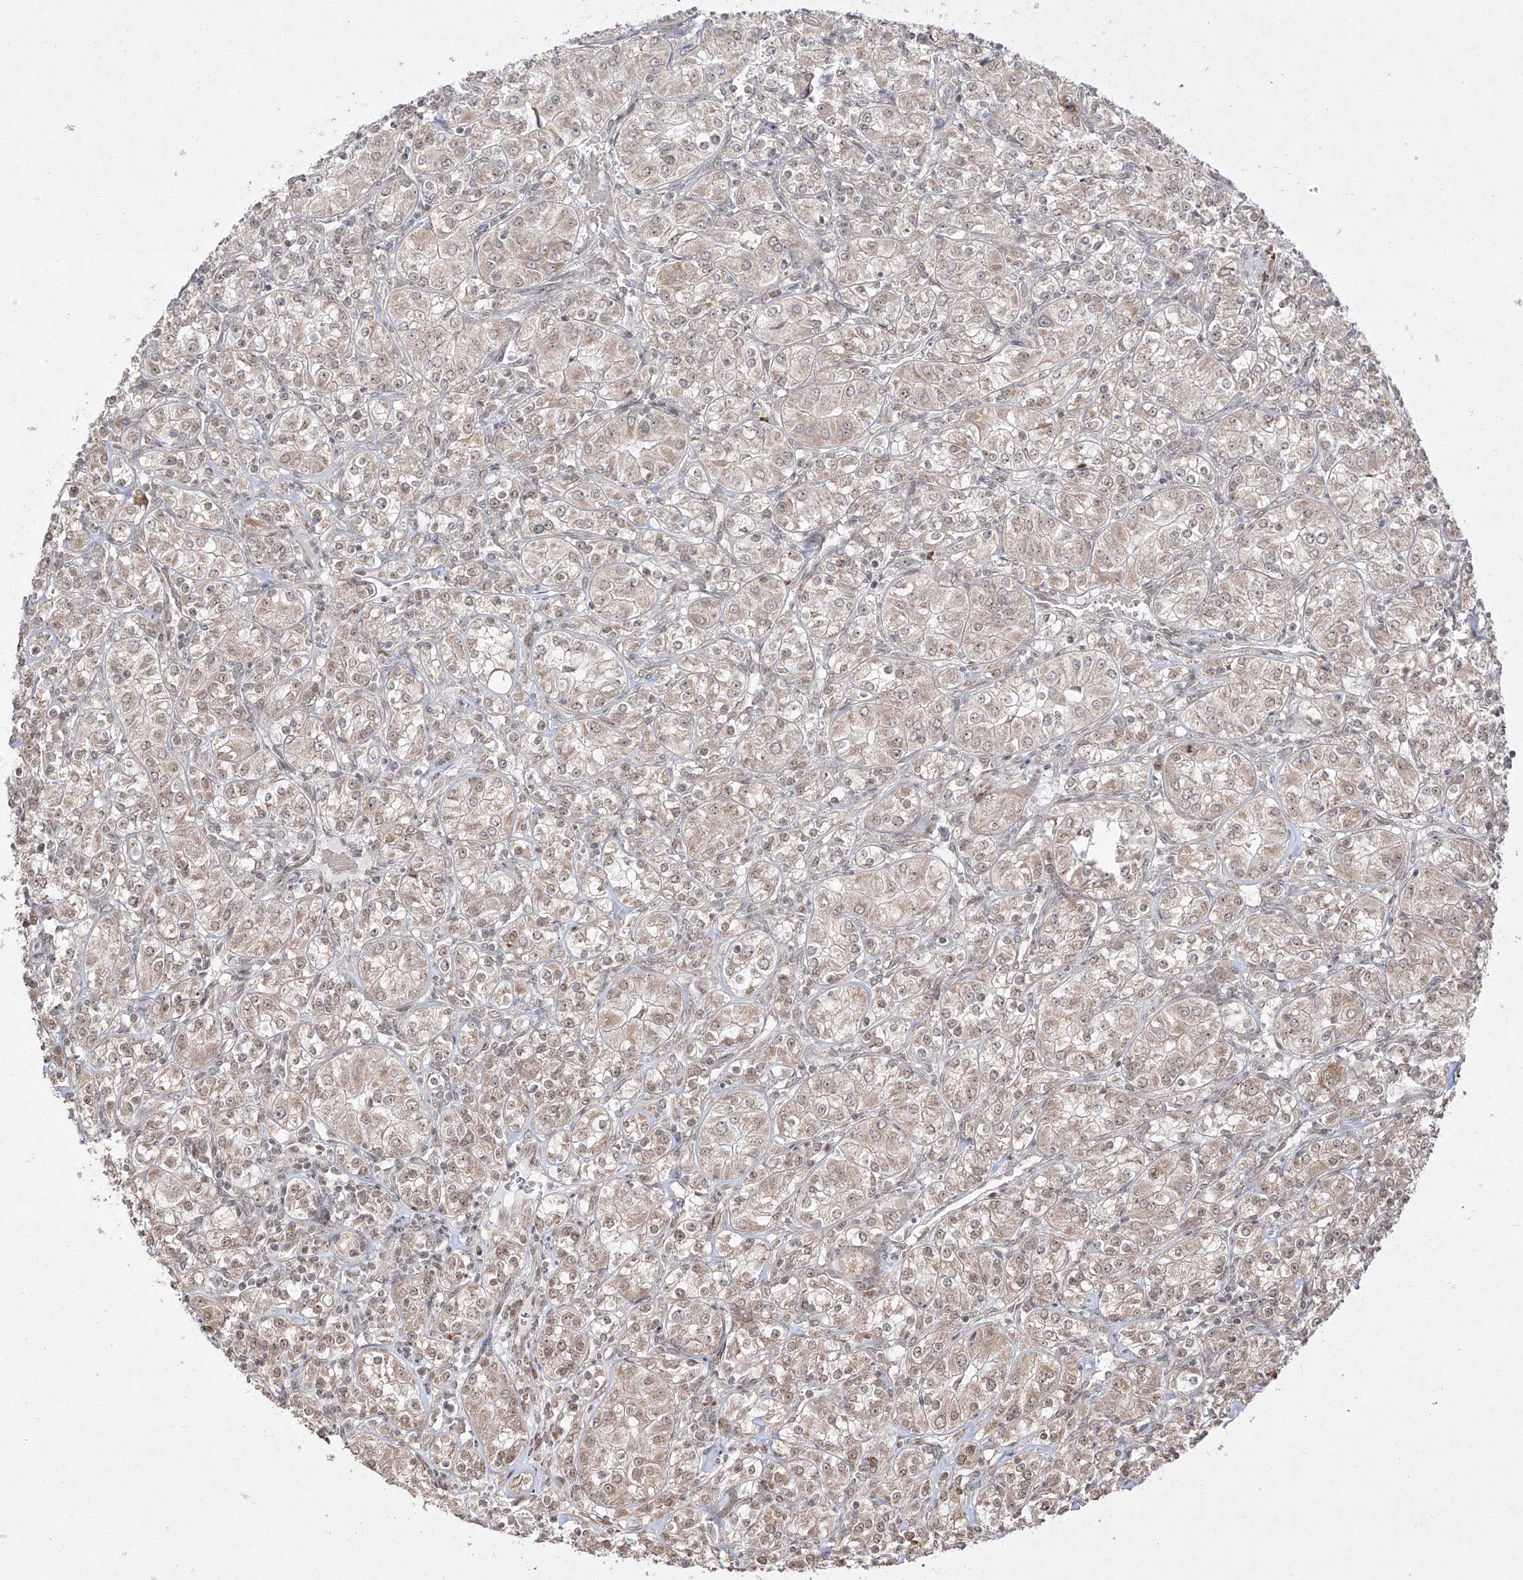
{"staining": {"intensity": "weak", "quantity": "25%-75%", "location": "nuclear"}, "tissue": "renal cancer", "cell_type": "Tumor cells", "image_type": "cancer", "snomed": [{"axis": "morphology", "description": "Adenocarcinoma, NOS"}, {"axis": "topography", "description": "Kidney"}], "caption": "Protein expression analysis of renal adenocarcinoma displays weak nuclear positivity in approximately 25%-75% of tumor cells. The protein of interest is shown in brown color, while the nuclei are stained blue.", "gene": "SNRNP27", "patient": {"sex": "male", "age": 77}}